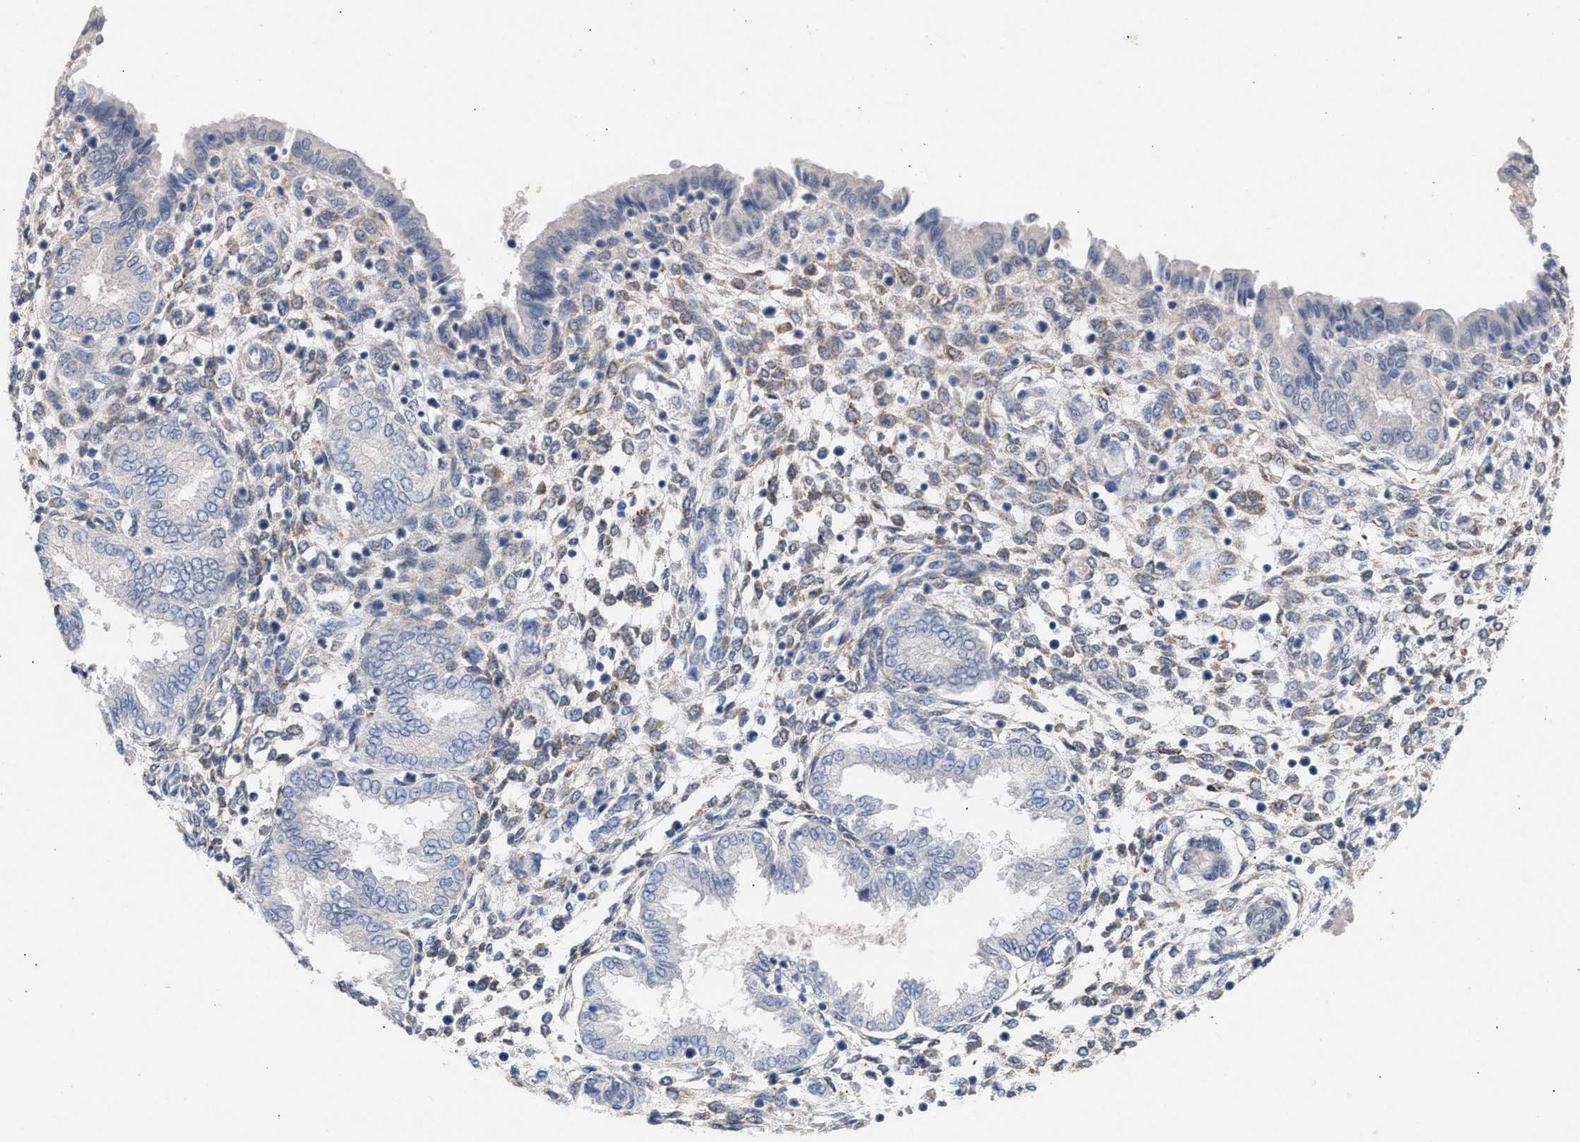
{"staining": {"intensity": "moderate", "quantity": "<25%", "location": "cytoplasmic/membranous"}, "tissue": "endometrium", "cell_type": "Cells in endometrial stroma", "image_type": "normal", "snomed": [{"axis": "morphology", "description": "Normal tissue, NOS"}, {"axis": "topography", "description": "Endometrium"}], "caption": "Immunohistochemistry (IHC) image of benign endometrium: endometrium stained using IHC exhibits low levels of moderate protein expression localized specifically in the cytoplasmic/membranous of cells in endometrial stroma, appearing as a cytoplasmic/membranous brown color.", "gene": "SELENOM", "patient": {"sex": "female", "age": 33}}